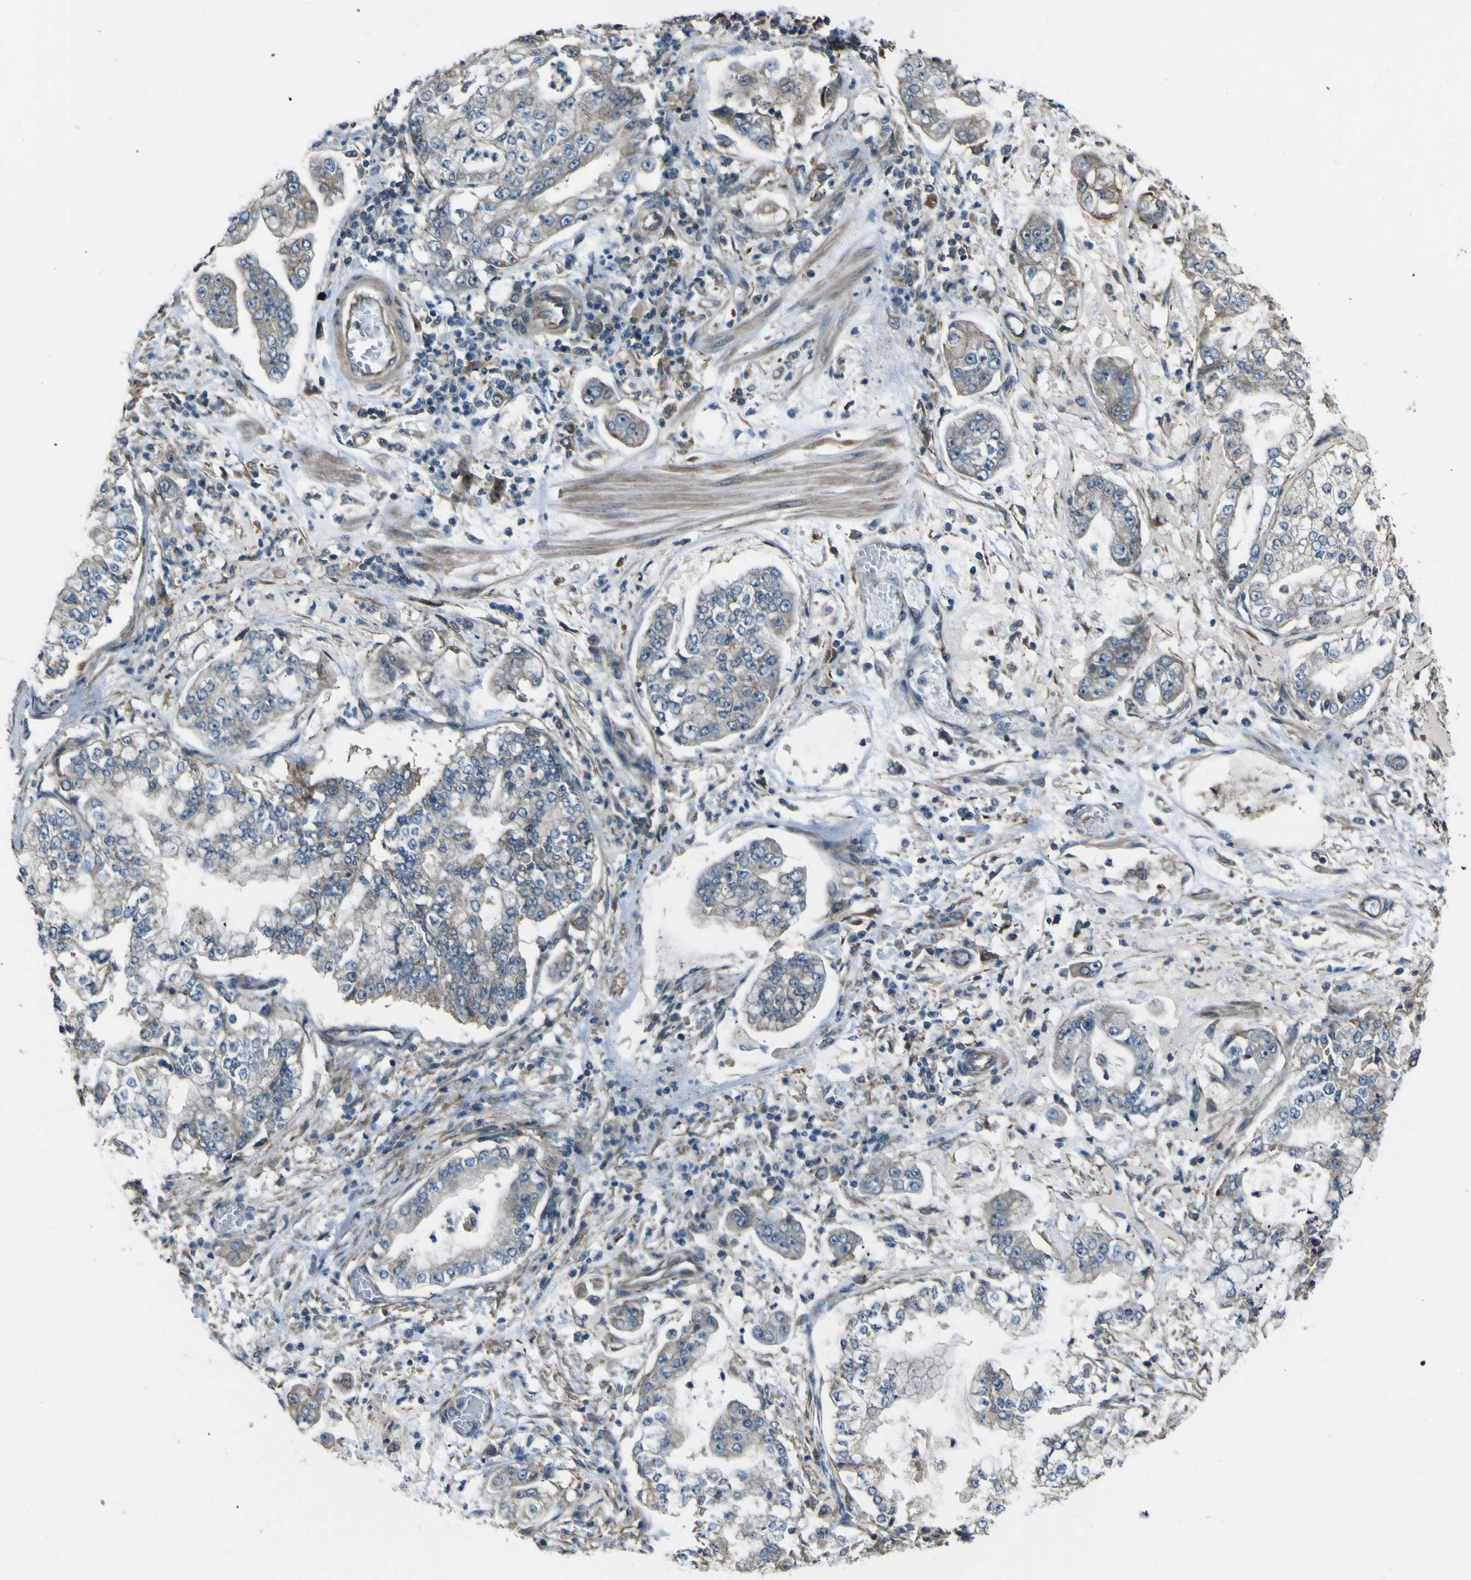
{"staining": {"intensity": "weak", "quantity": "<25%", "location": "cytoplasmic/membranous"}, "tissue": "stomach cancer", "cell_type": "Tumor cells", "image_type": "cancer", "snomed": [{"axis": "morphology", "description": "Adenocarcinoma, NOS"}, {"axis": "topography", "description": "Stomach"}], "caption": "High magnification brightfield microscopy of stomach cancer stained with DAB (brown) and counterstained with hematoxylin (blue): tumor cells show no significant staining. (IHC, brightfield microscopy, high magnification).", "gene": "NAALADL2", "patient": {"sex": "male", "age": 76}}